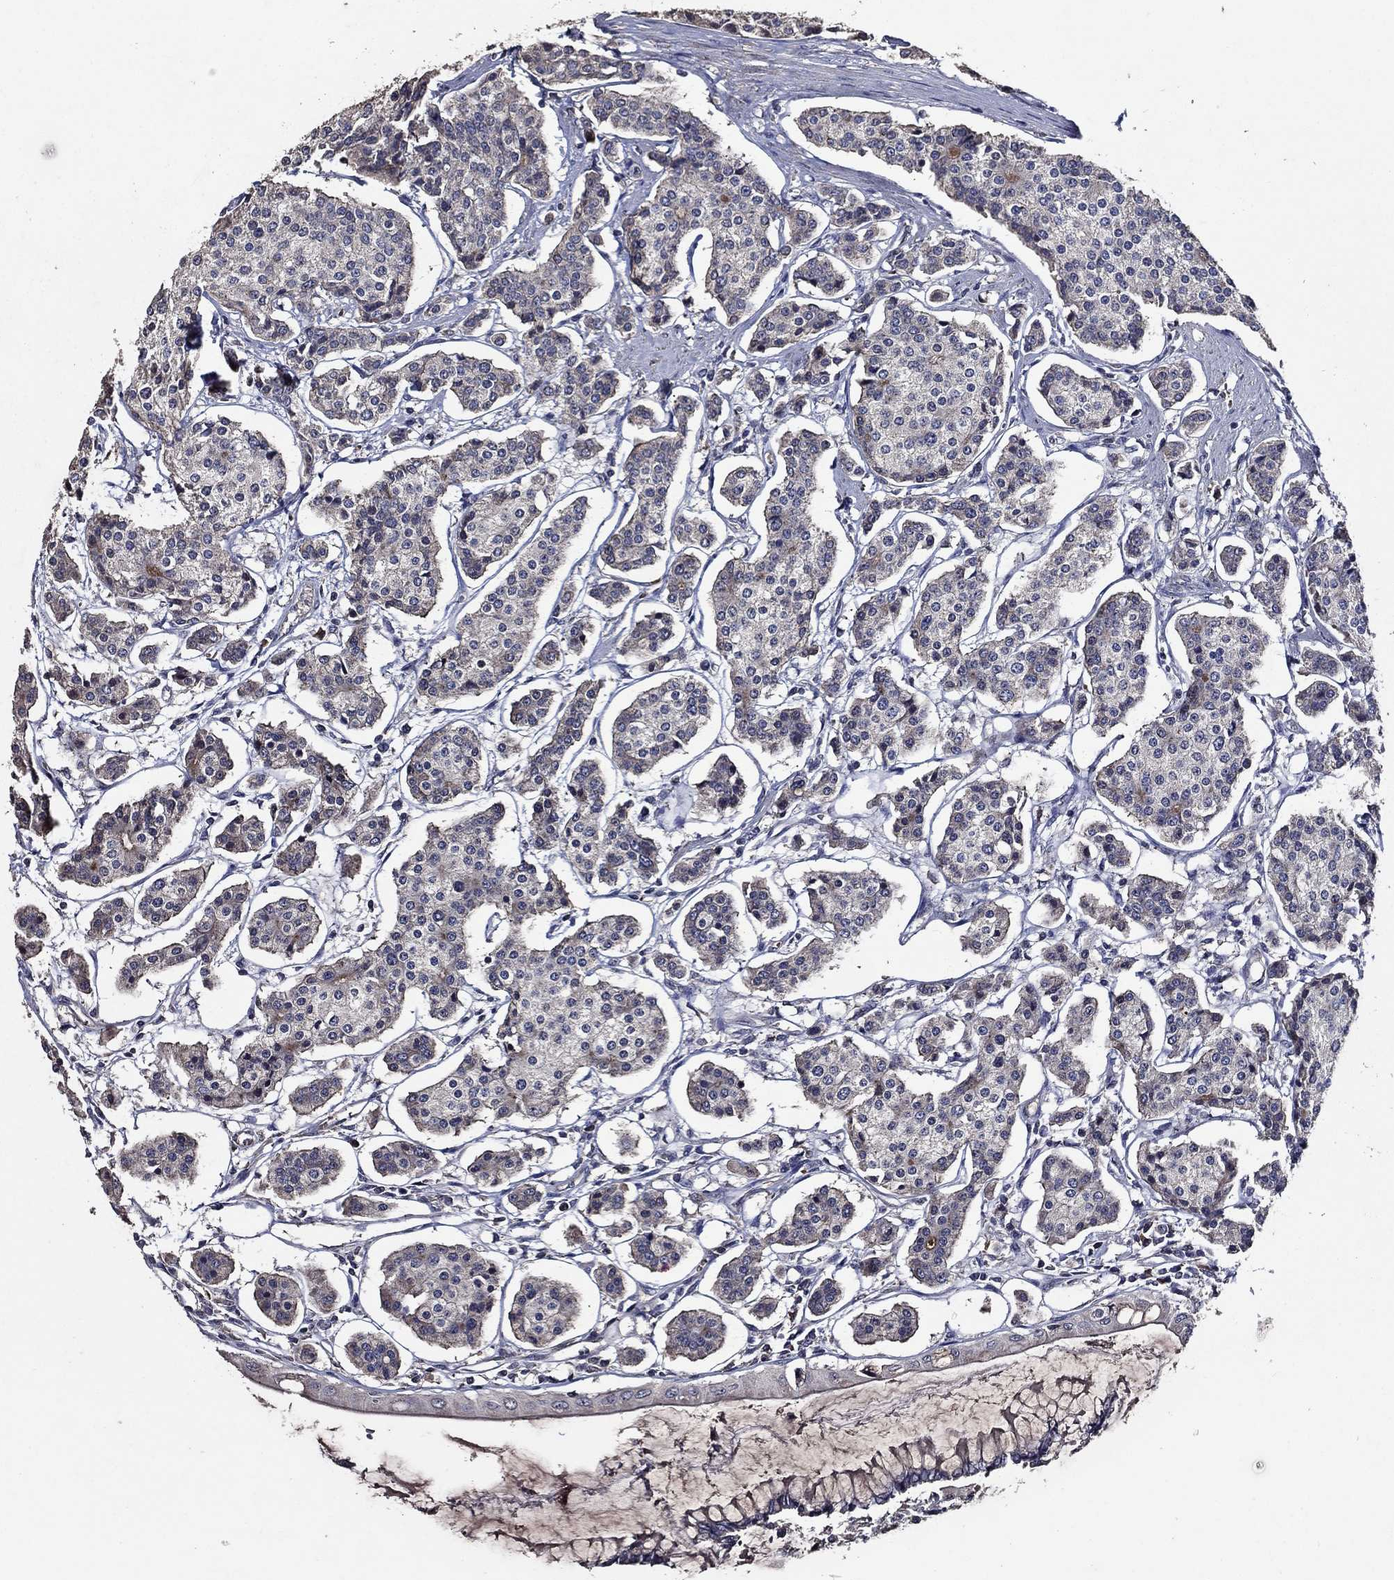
{"staining": {"intensity": "negative", "quantity": "none", "location": "none"}, "tissue": "carcinoid", "cell_type": "Tumor cells", "image_type": "cancer", "snomed": [{"axis": "morphology", "description": "Carcinoid, malignant, NOS"}, {"axis": "topography", "description": "Small intestine"}], "caption": "Immunohistochemistry micrograph of human malignant carcinoid stained for a protein (brown), which demonstrates no positivity in tumor cells. The staining is performed using DAB brown chromogen with nuclei counter-stained in using hematoxylin.", "gene": "HAP1", "patient": {"sex": "female", "age": 65}}